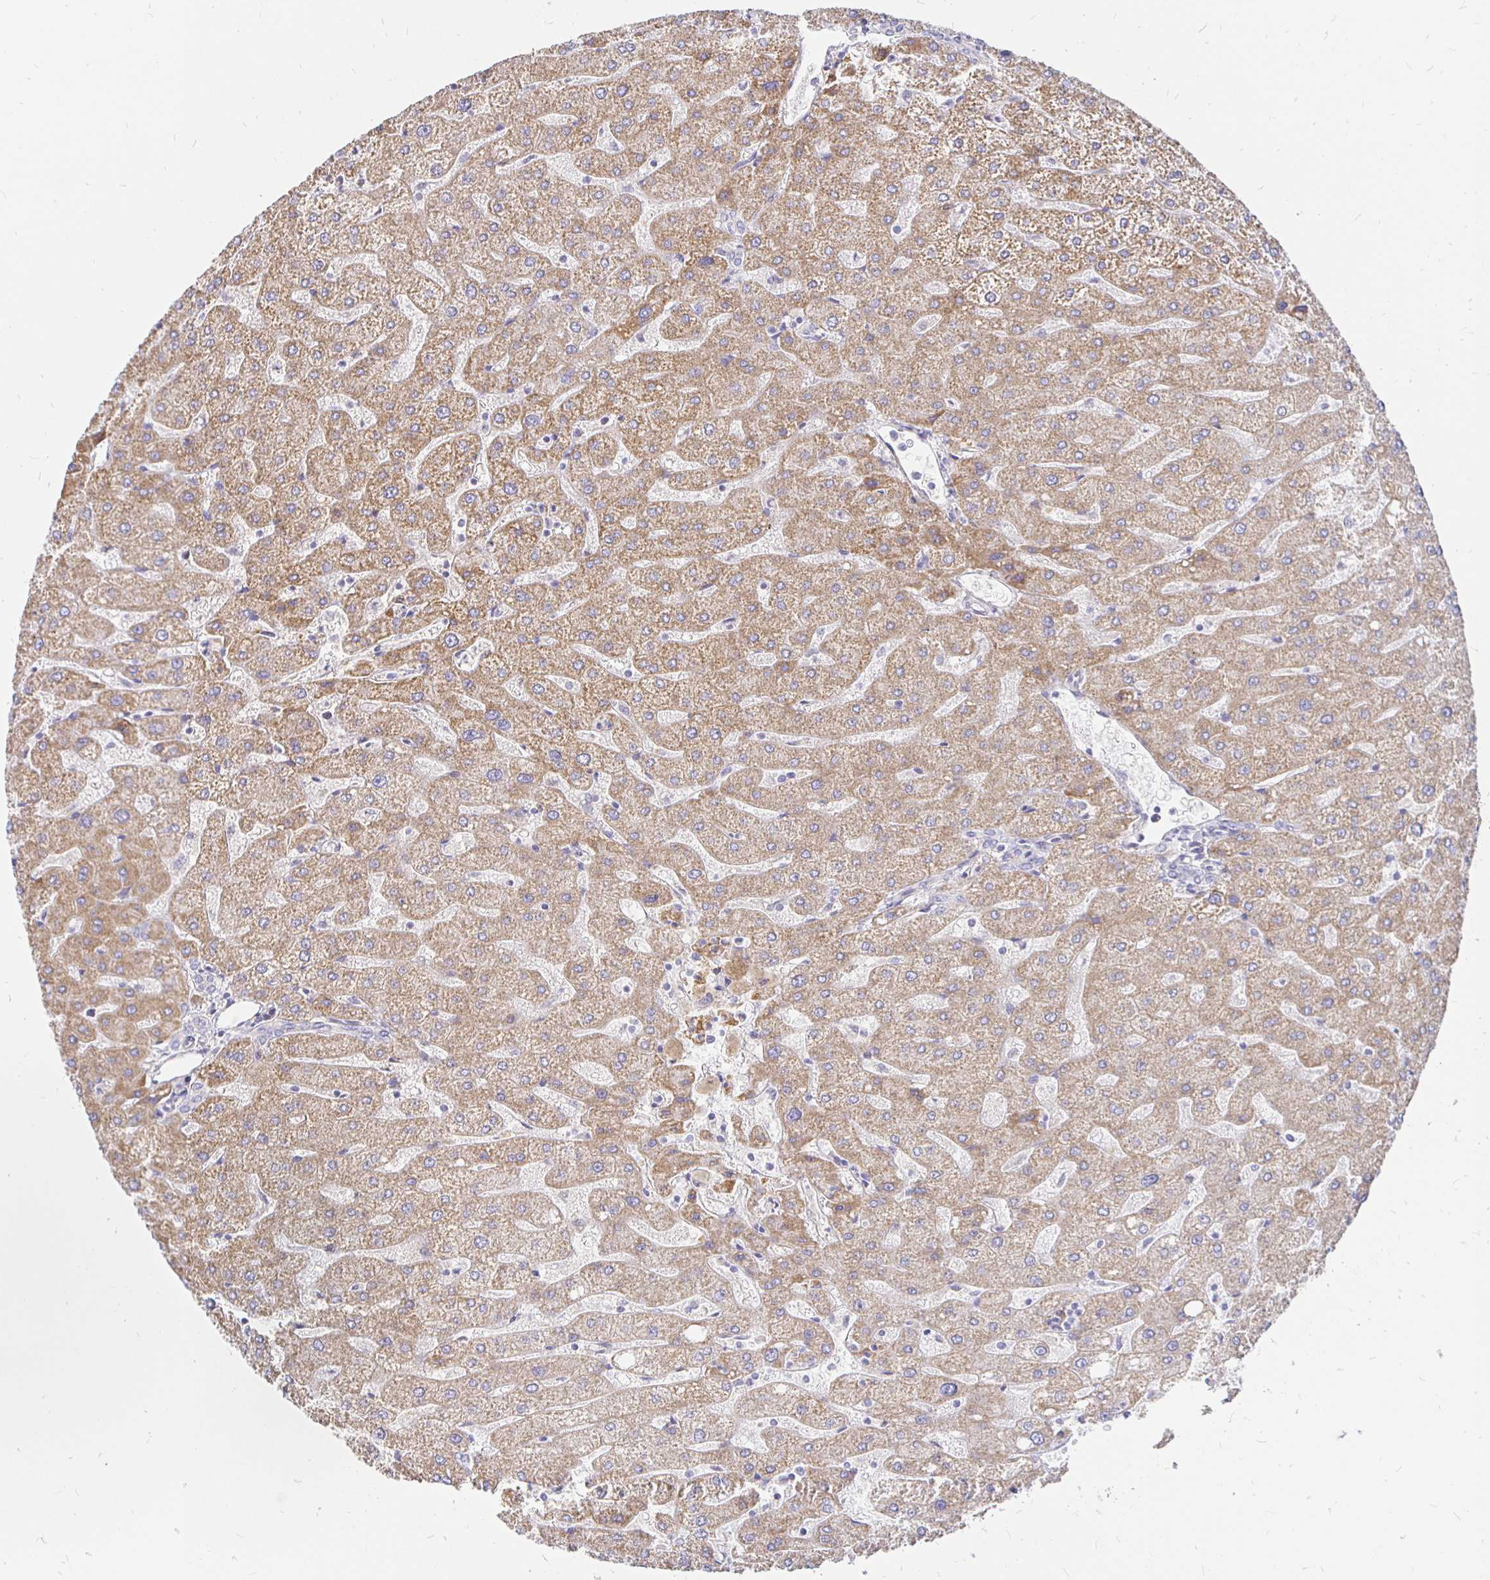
{"staining": {"intensity": "negative", "quantity": "none", "location": "none"}, "tissue": "liver", "cell_type": "Cholangiocytes", "image_type": "normal", "snomed": [{"axis": "morphology", "description": "Normal tissue, NOS"}, {"axis": "topography", "description": "Liver"}], "caption": "The photomicrograph displays no staining of cholangiocytes in normal liver. (DAB immunohistochemistry with hematoxylin counter stain).", "gene": "PALM2AKAP2", "patient": {"sex": "male", "age": 67}}